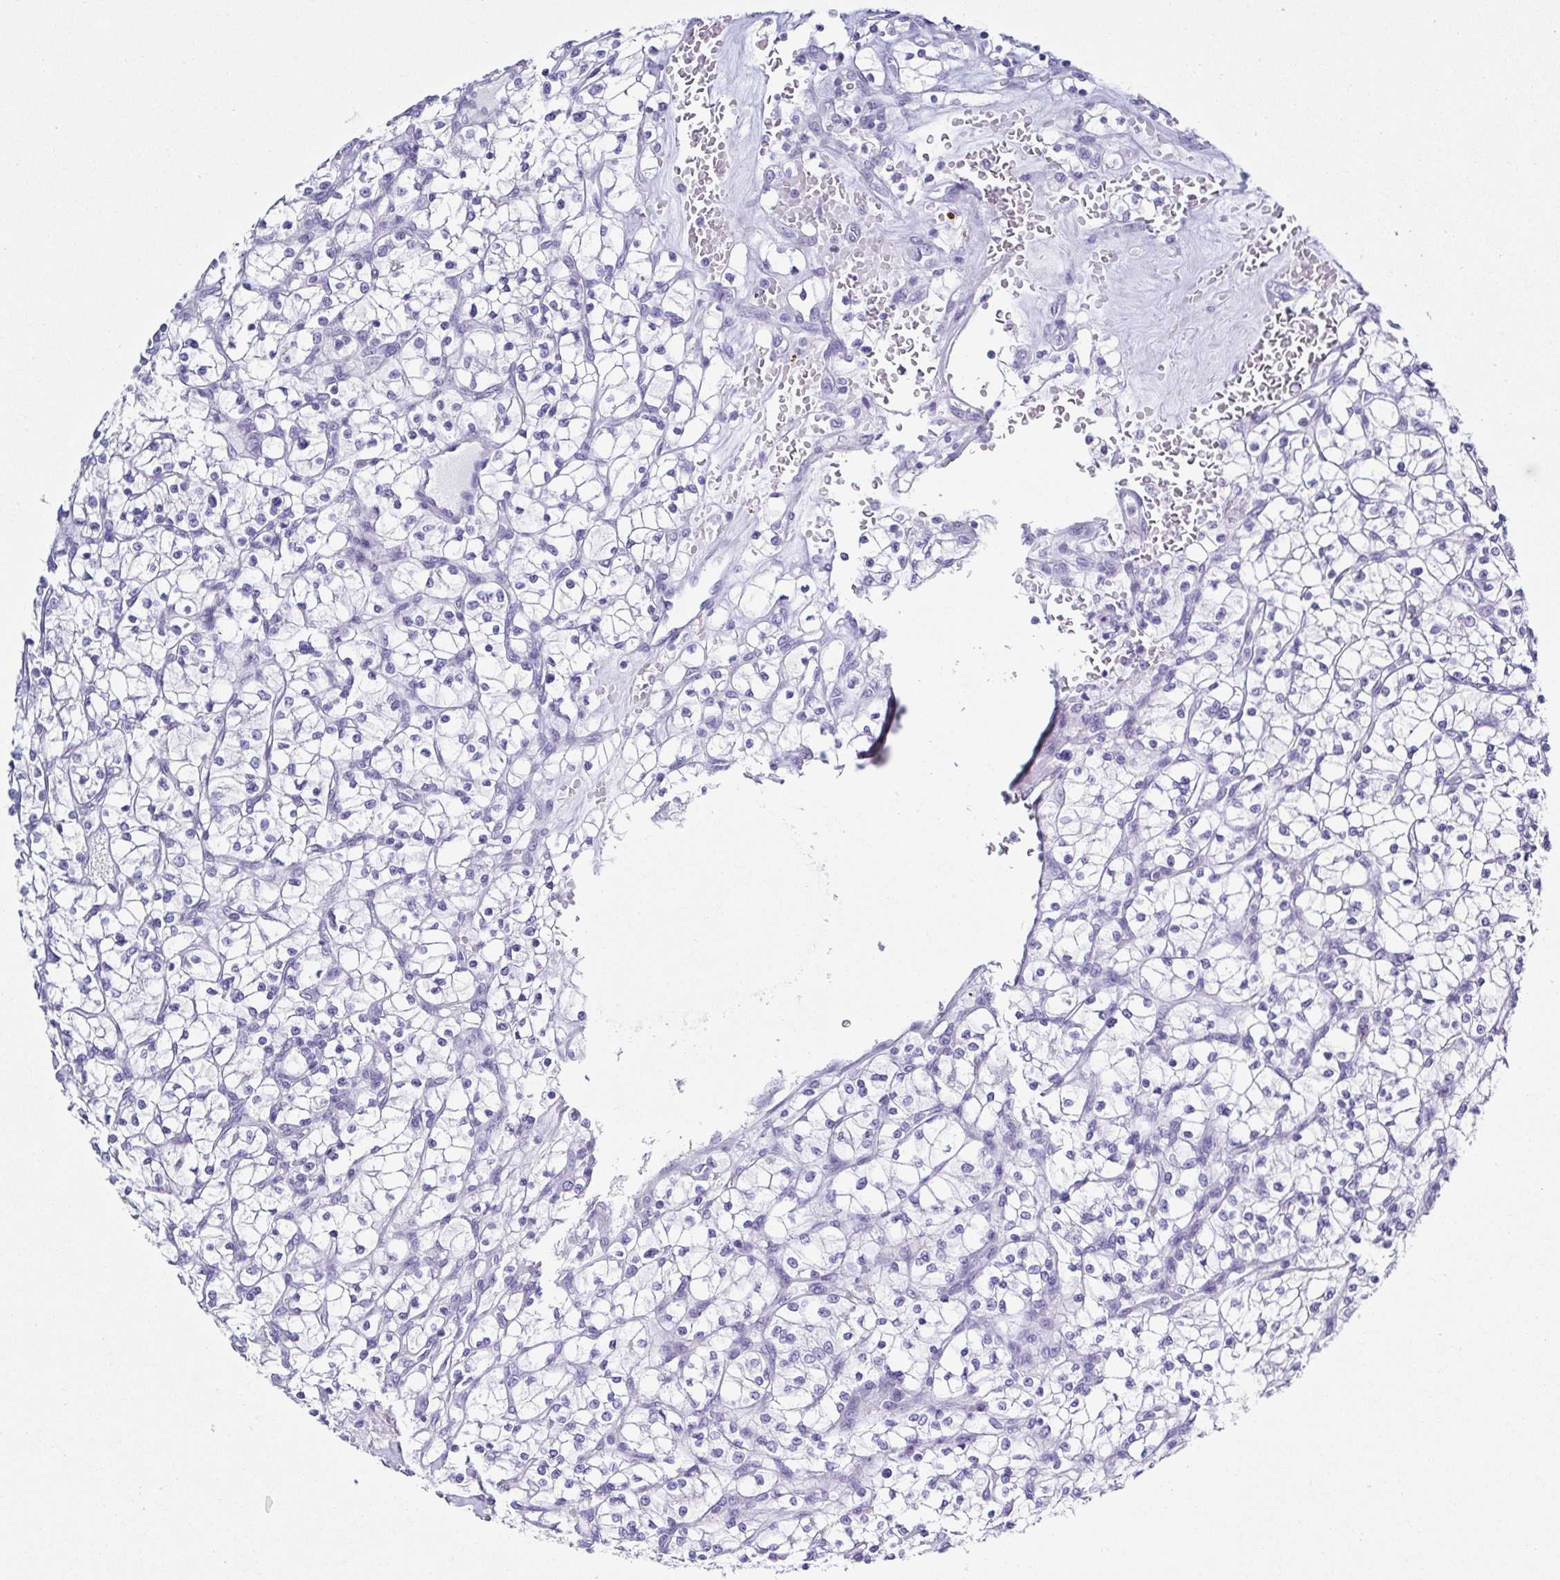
{"staining": {"intensity": "negative", "quantity": "none", "location": "none"}, "tissue": "renal cancer", "cell_type": "Tumor cells", "image_type": "cancer", "snomed": [{"axis": "morphology", "description": "Adenocarcinoma, NOS"}, {"axis": "topography", "description": "Kidney"}], "caption": "Immunohistochemical staining of human renal adenocarcinoma shows no significant expression in tumor cells.", "gene": "TNNT2", "patient": {"sex": "female", "age": 64}}